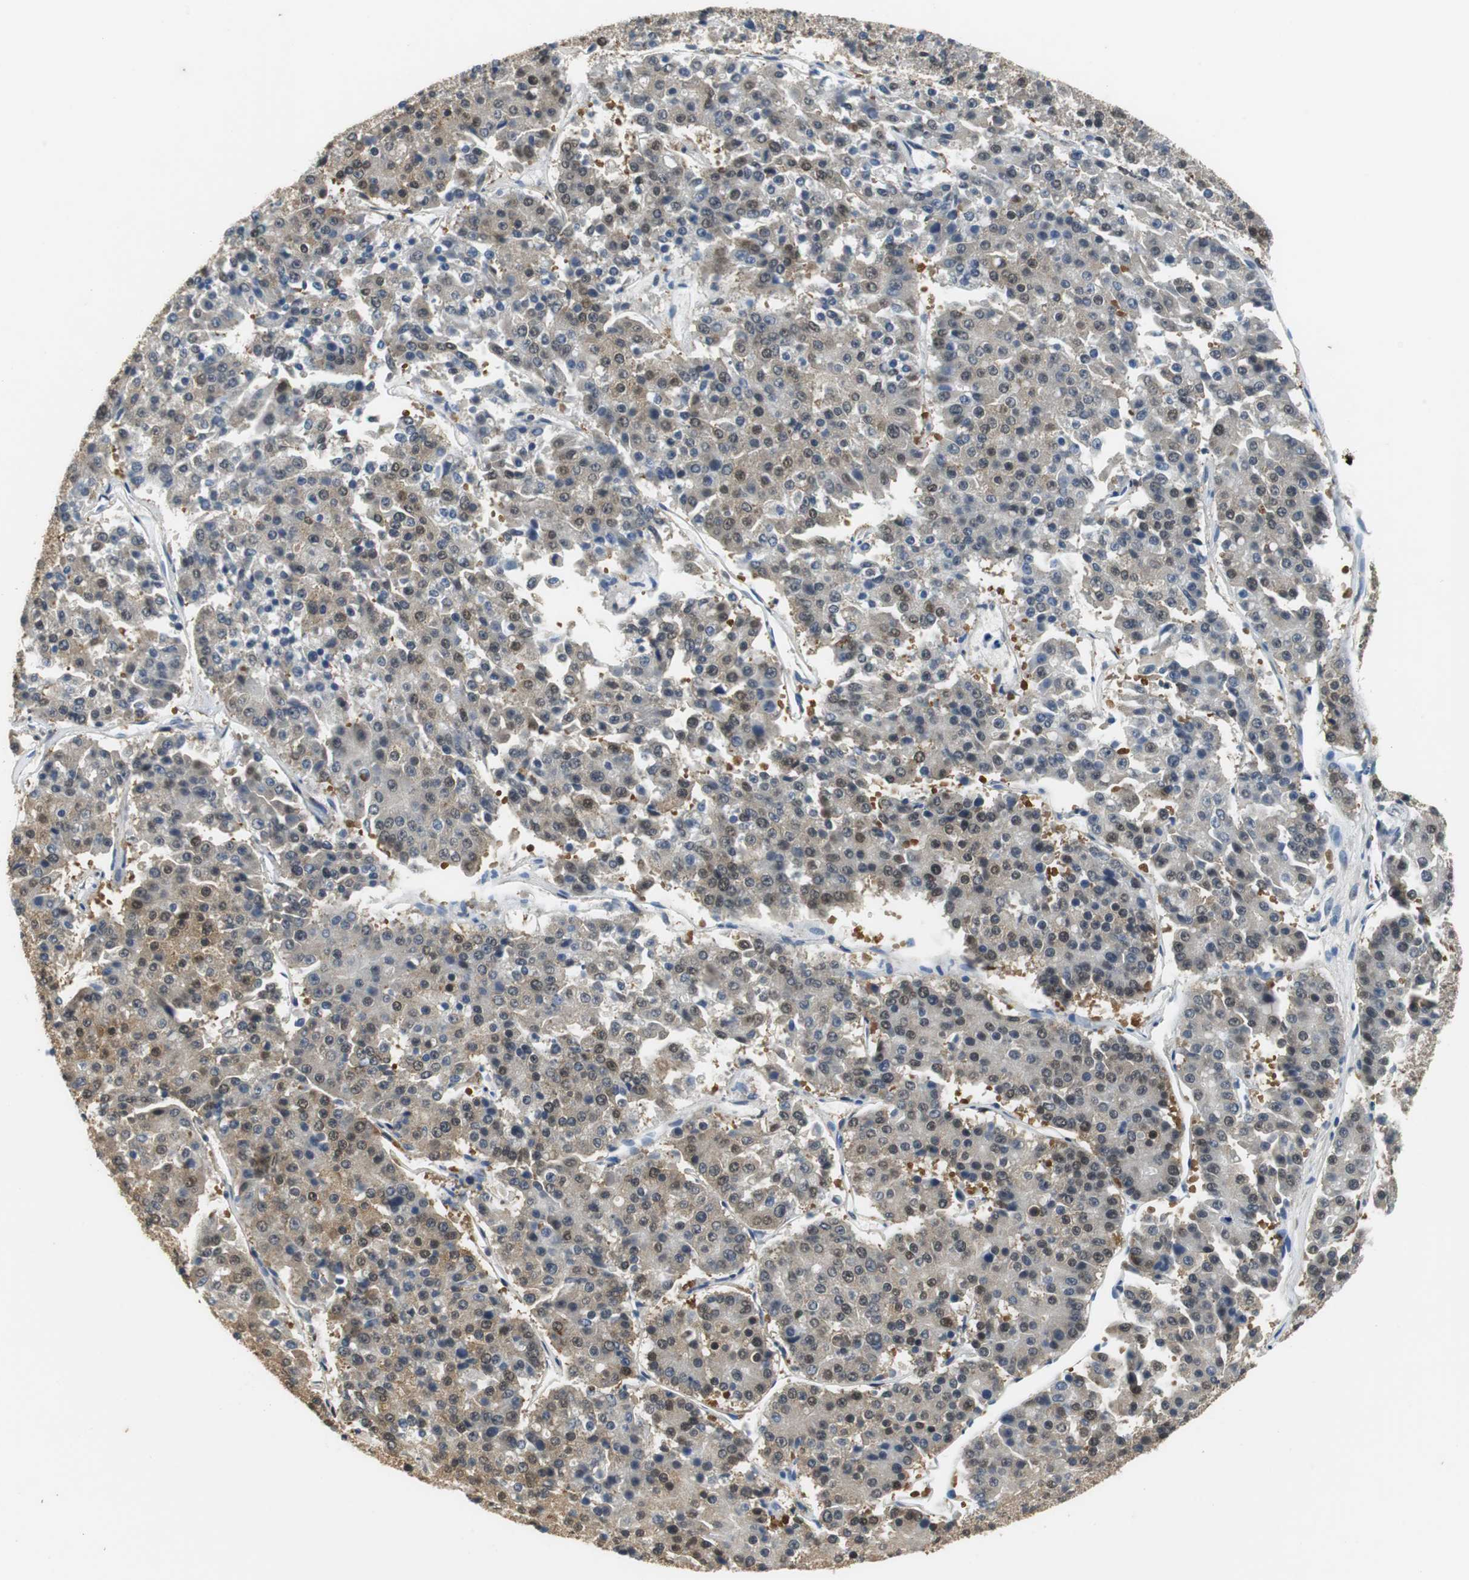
{"staining": {"intensity": "moderate", "quantity": ">75%", "location": "cytoplasmic/membranous,nuclear"}, "tissue": "pancreatic cancer", "cell_type": "Tumor cells", "image_type": "cancer", "snomed": [{"axis": "morphology", "description": "Adenocarcinoma, NOS"}, {"axis": "topography", "description": "Pancreas"}], "caption": "Immunohistochemistry of adenocarcinoma (pancreatic) shows medium levels of moderate cytoplasmic/membranous and nuclear positivity in about >75% of tumor cells.", "gene": "UBQLN2", "patient": {"sex": "male", "age": 50}}